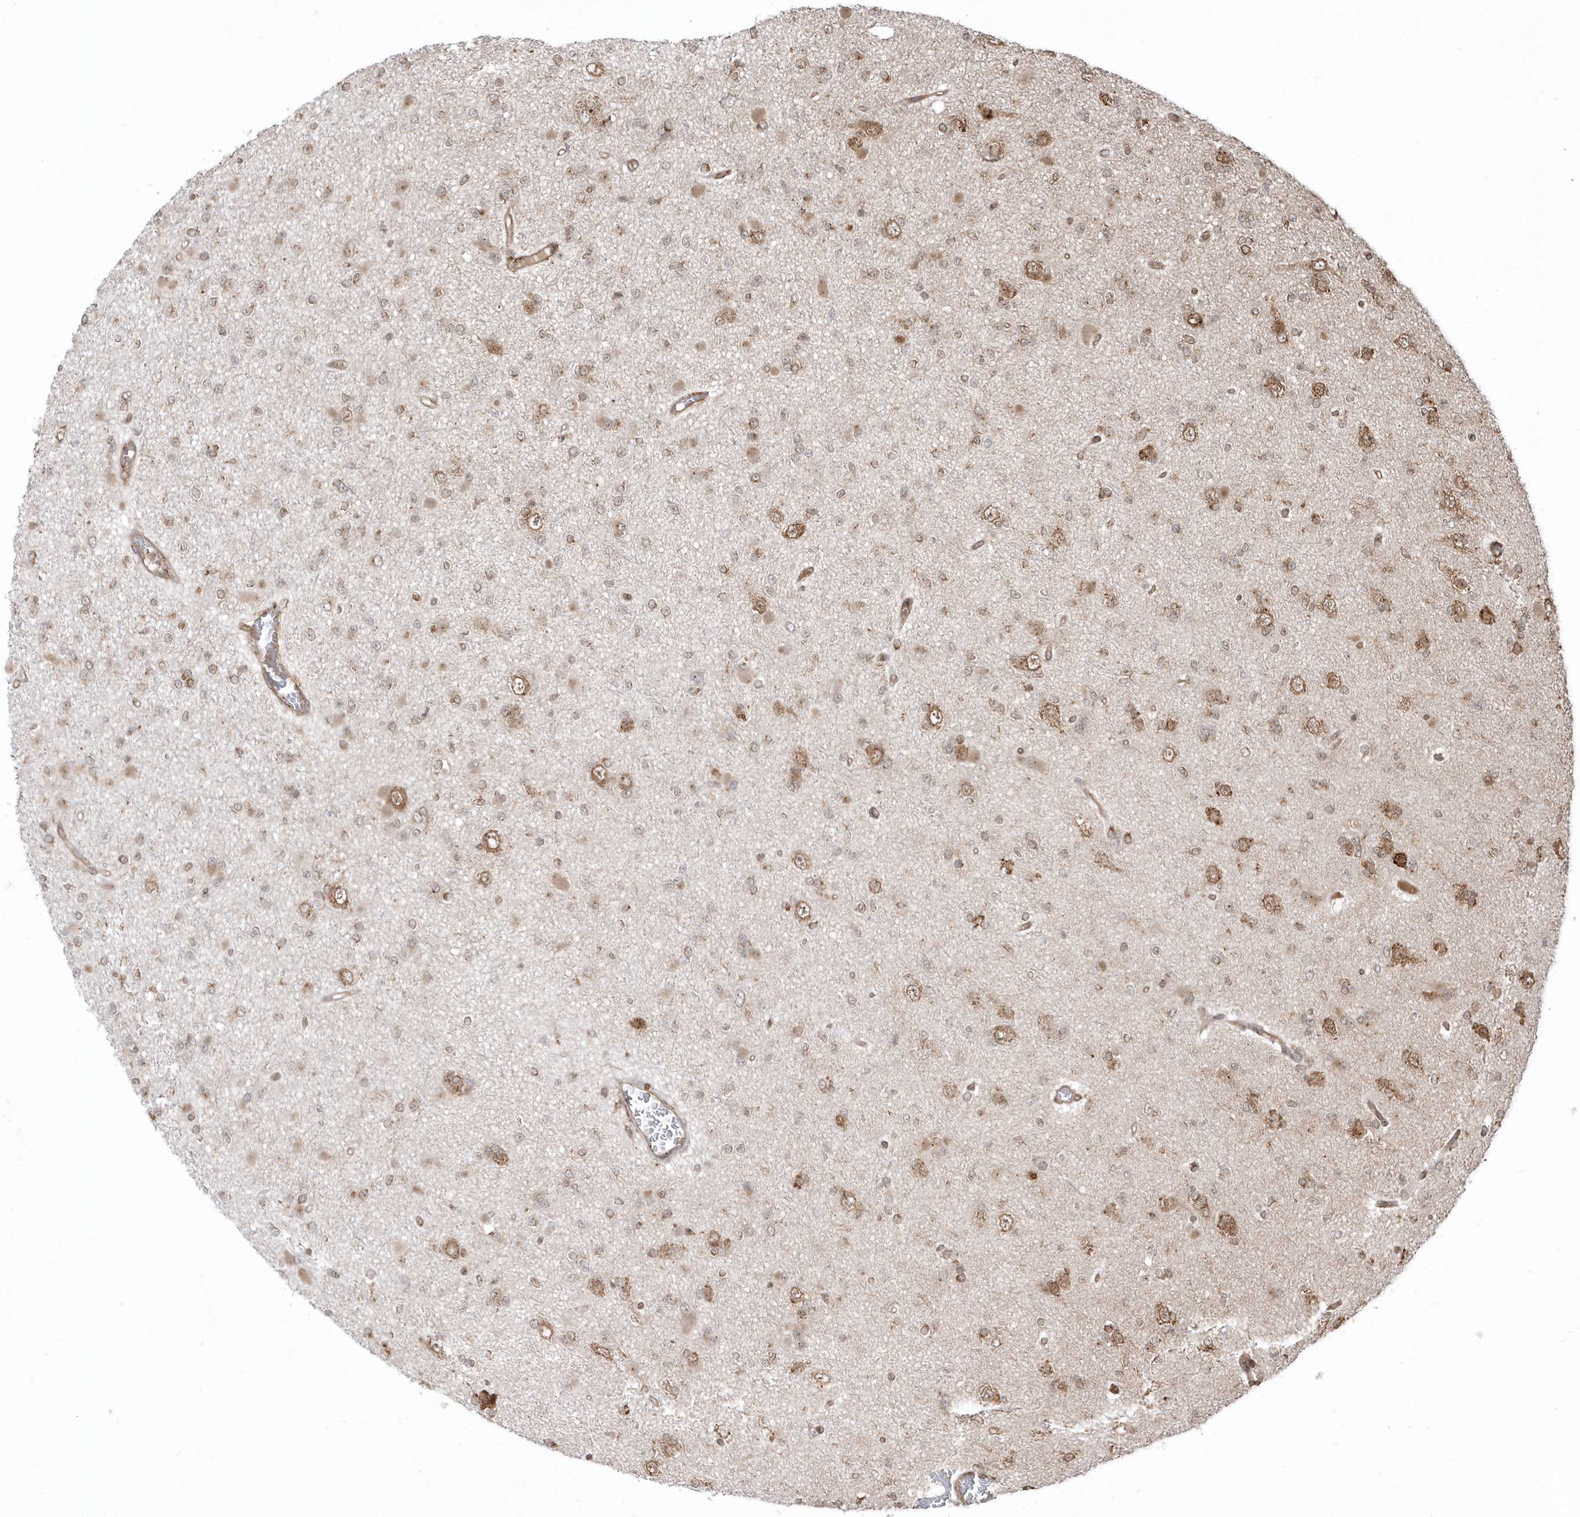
{"staining": {"intensity": "weak", "quantity": "<25%", "location": "cytoplasmic/membranous"}, "tissue": "glioma", "cell_type": "Tumor cells", "image_type": "cancer", "snomed": [{"axis": "morphology", "description": "Glioma, malignant, Low grade"}, {"axis": "topography", "description": "Brain"}], "caption": "High power microscopy photomicrograph of an immunohistochemistry (IHC) photomicrograph of glioma, revealing no significant expression in tumor cells. Brightfield microscopy of immunohistochemistry stained with DAB (brown) and hematoxylin (blue), captured at high magnification.", "gene": "EPC2", "patient": {"sex": "female", "age": 22}}